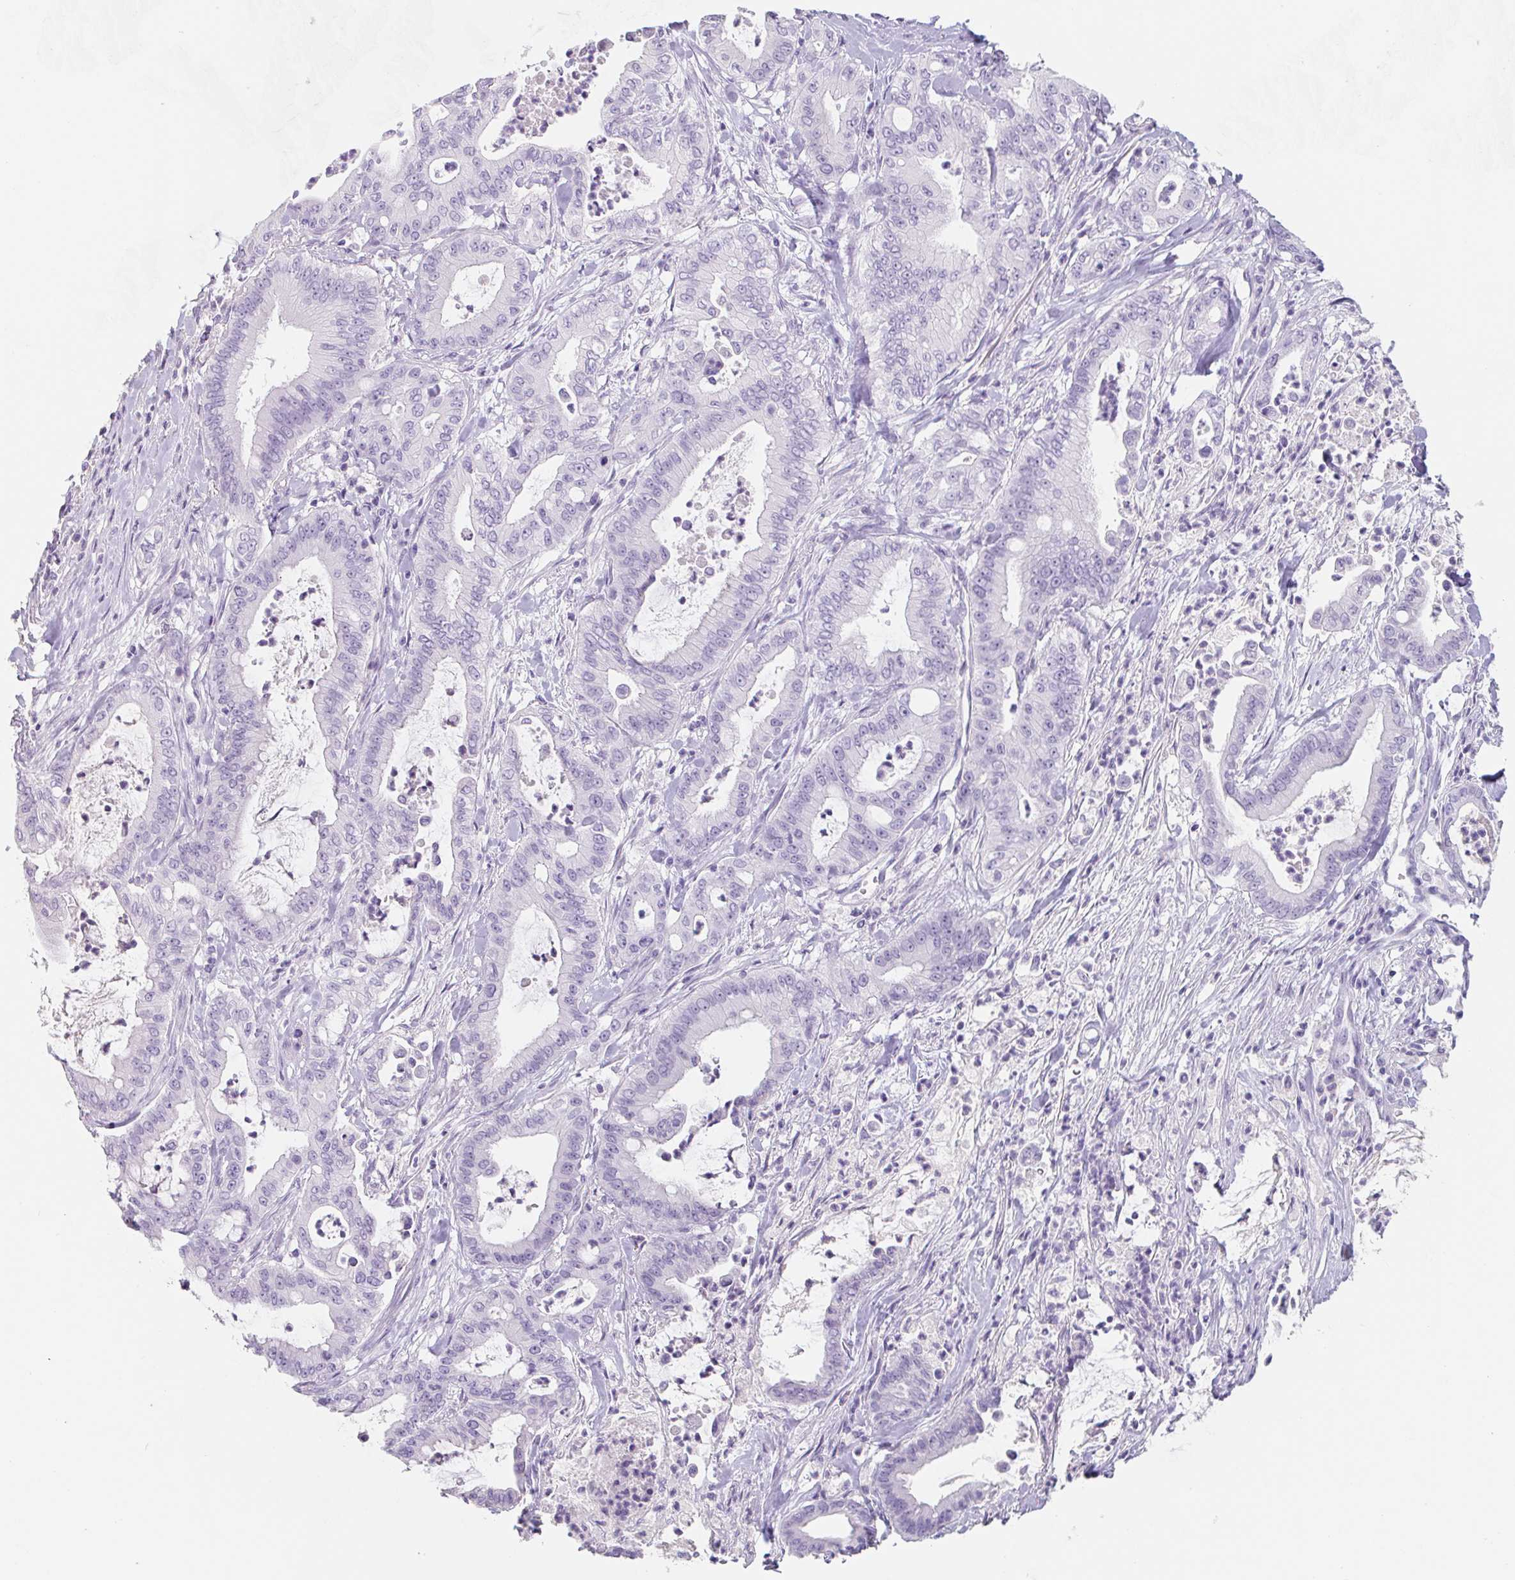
{"staining": {"intensity": "negative", "quantity": "none", "location": "none"}, "tissue": "pancreatic cancer", "cell_type": "Tumor cells", "image_type": "cancer", "snomed": [{"axis": "morphology", "description": "Adenocarcinoma, NOS"}, {"axis": "topography", "description": "Pancreas"}], "caption": "Photomicrograph shows no significant protein staining in tumor cells of pancreatic cancer (adenocarcinoma).", "gene": "EMC4", "patient": {"sex": "male", "age": 71}}